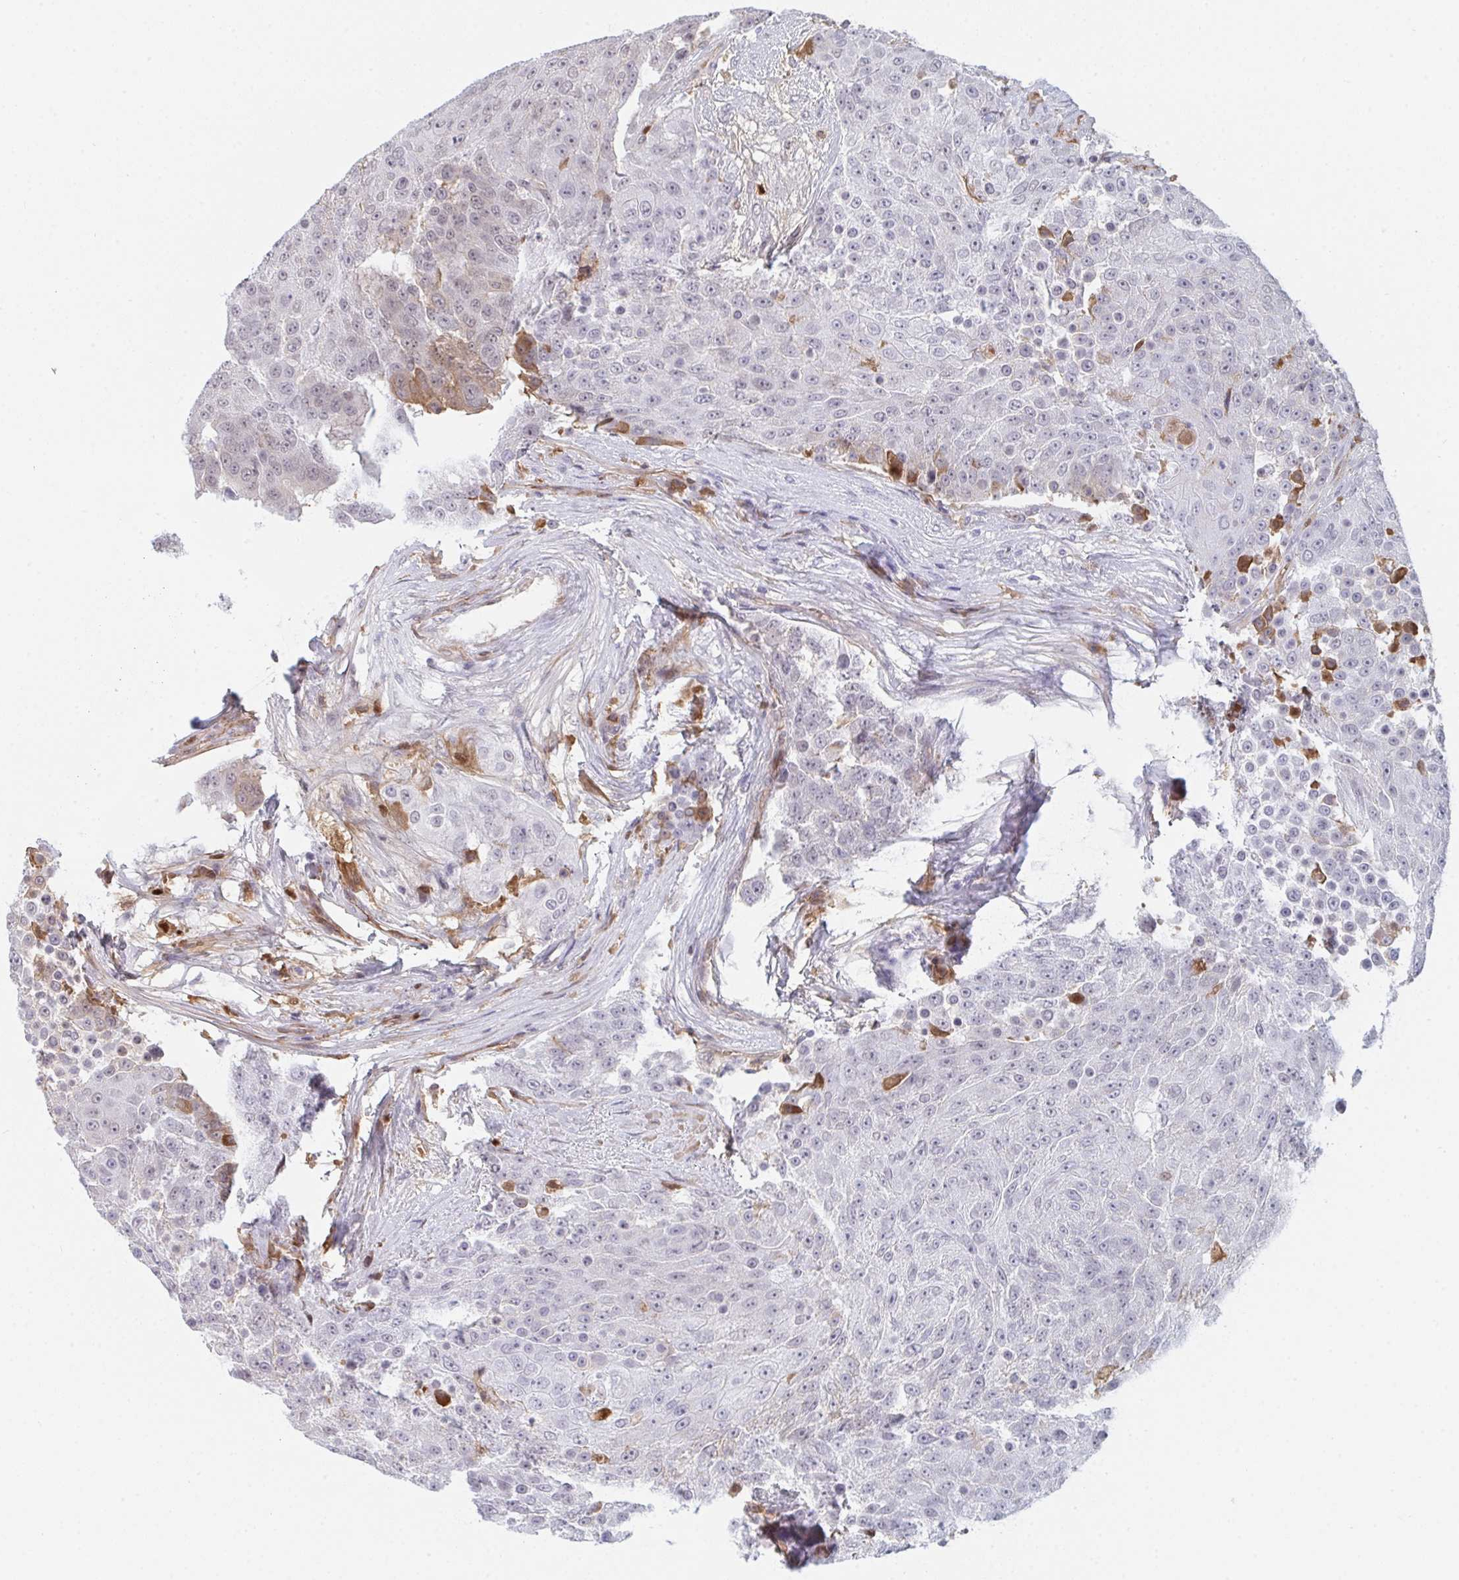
{"staining": {"intensity": "negative", "quantity": "none", "location": "none"}, "tissue": "urothelial cancer", "cell_type": "Tumor cells", "image_type": "cancer", "snomed": [{"axis": "morphology", "description": "Urothelial carcinoma, High grade"}, {"axis": "topography", "description": "Urinary bladder"}], "caption": "A high-resolution photomicrograph shows IHC staining of high-grade urothelial carcinoma, which demonstrates no significant positivity in tumor cells.", "gene": "DSCAML1", "patient": {"sex": "female", "age": 63}}